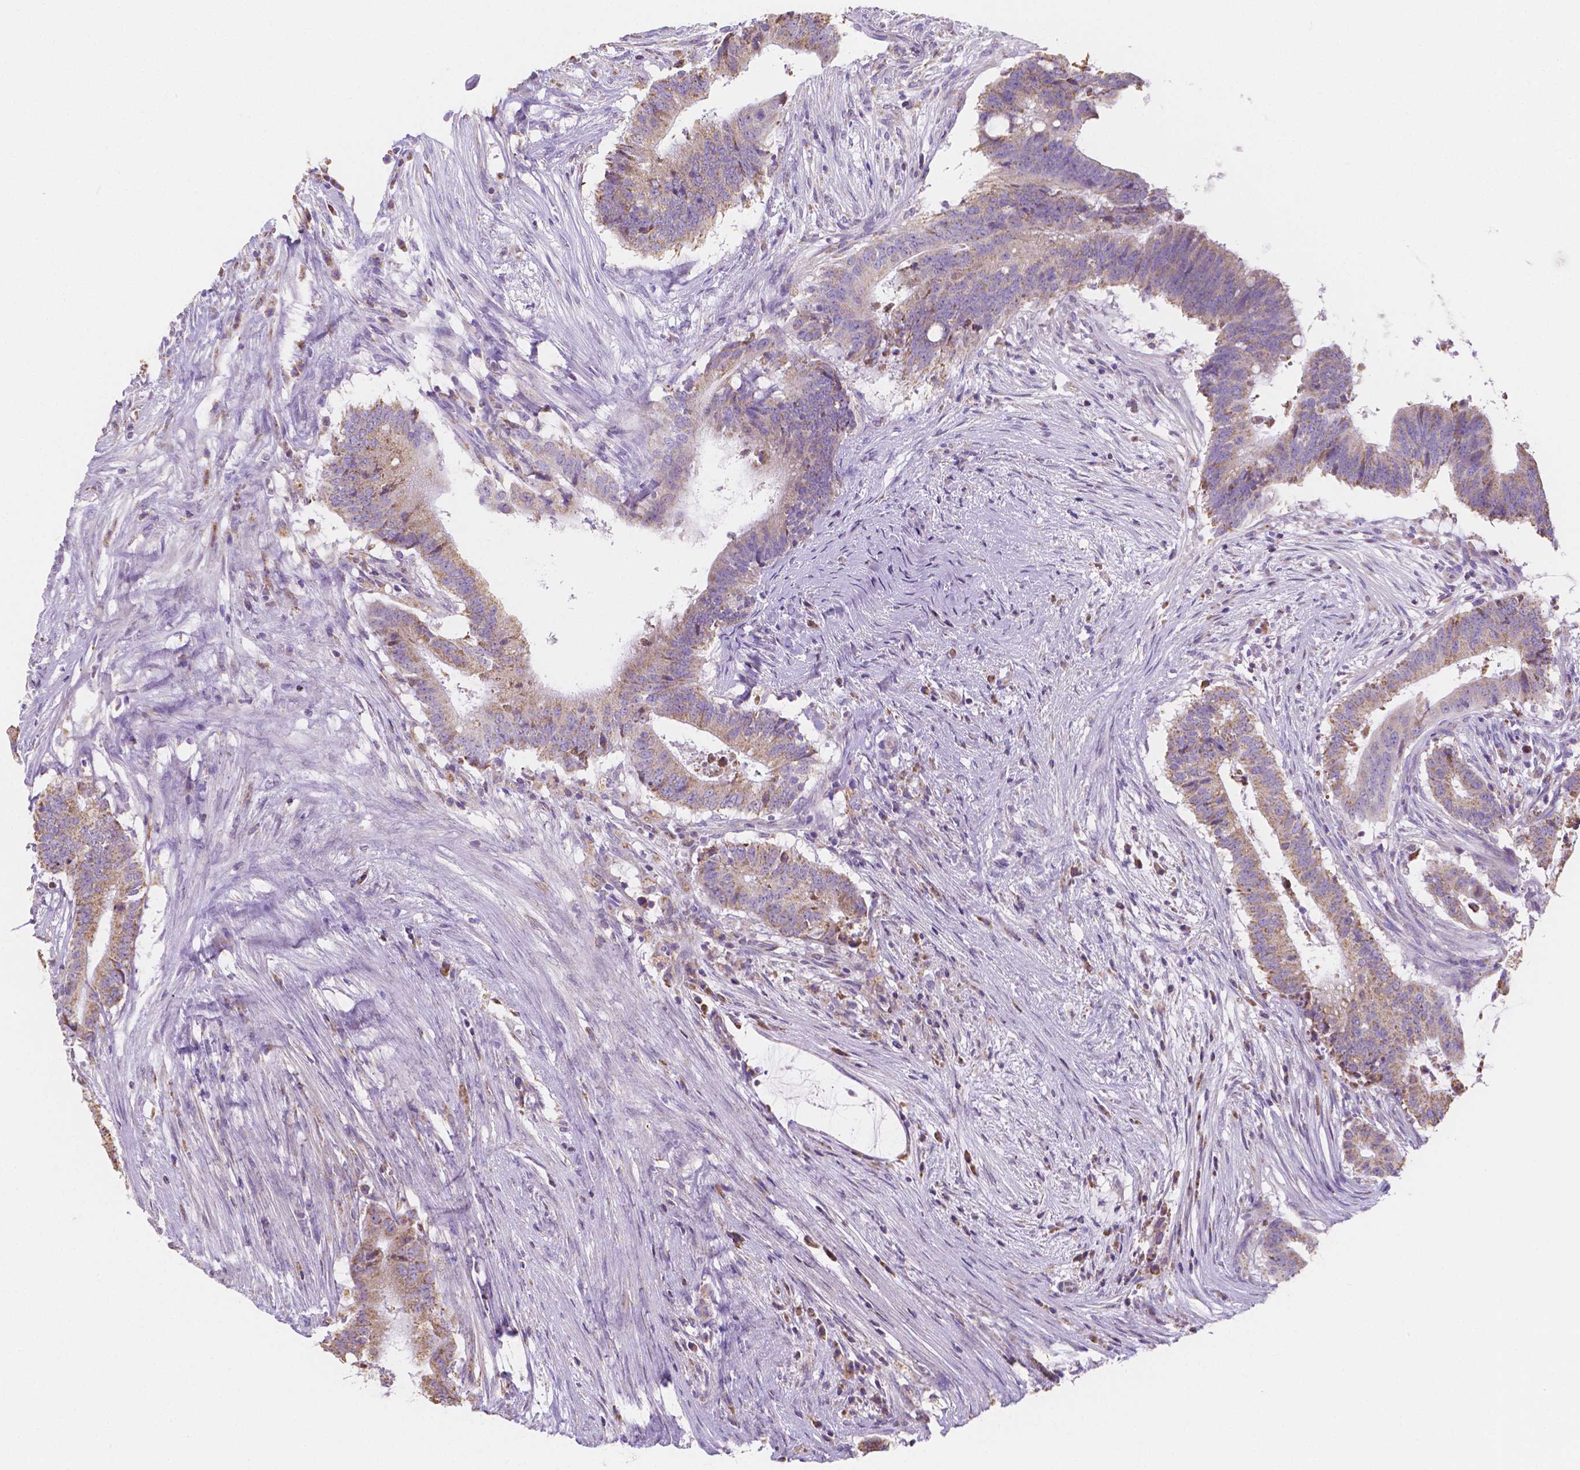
{"staining": {"intensity": "weak", "quantity": ">75%", "location": "cytoplasmic/membranous"}, "tissue": "colorectal cancer", "cell_type": "Tumor cells", "image_type": "cancer", "snomed": [{"axis": "morphology", "description": "Adenocarcinoma, NOS"}, {"axis": "topography", "description": "Colon"}], "caption": "Brown immunohistochemical staining in colorectal cancer exhibits weak cytoplasmic/membranous staining in about >75% of tumor cells.", "gene": "TMEM130", "patient": {"sex": "female", "age": 43}}